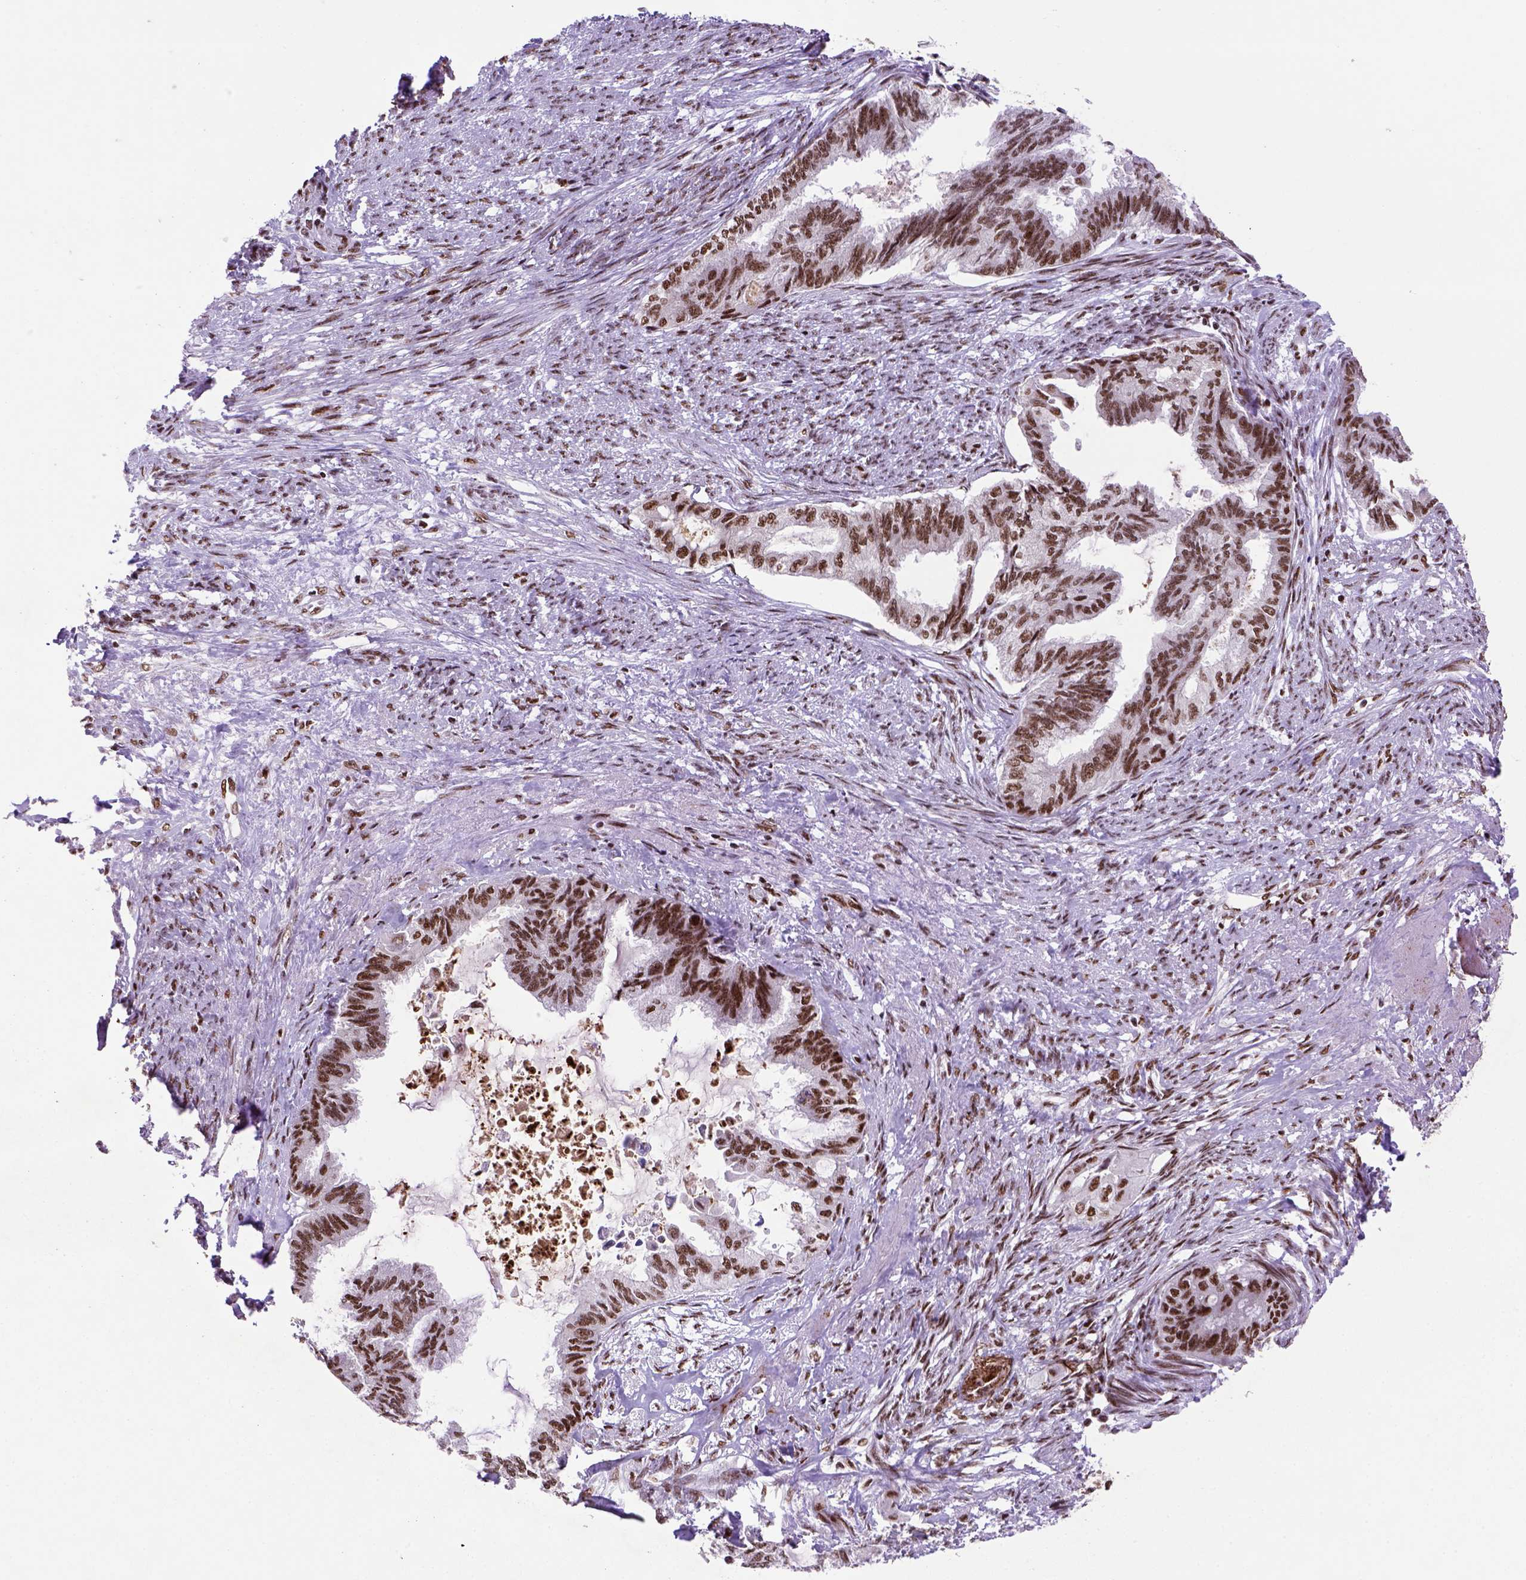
{"staining": {"intensity": "strong", "quantity": ">75%", "location": "cytoplasmic/membranous"}, "tissue": "endometrial cancer", "cell_type": "Tumor cells", "image_type": "cancer", "snomed": [{"axis": "morphology", "description": "Adenocarcinoma, NOS"}, {"axis": "topography", "description": "Endometrium"}], "caption": "Endometrial cancer (adenocarcinoma) stained for a protein exhibits strong cytoplasmic/membranous positivity in tumor cells.", "gene": "NSMCE2", "patient": {"sex": "female", "age": 86}}